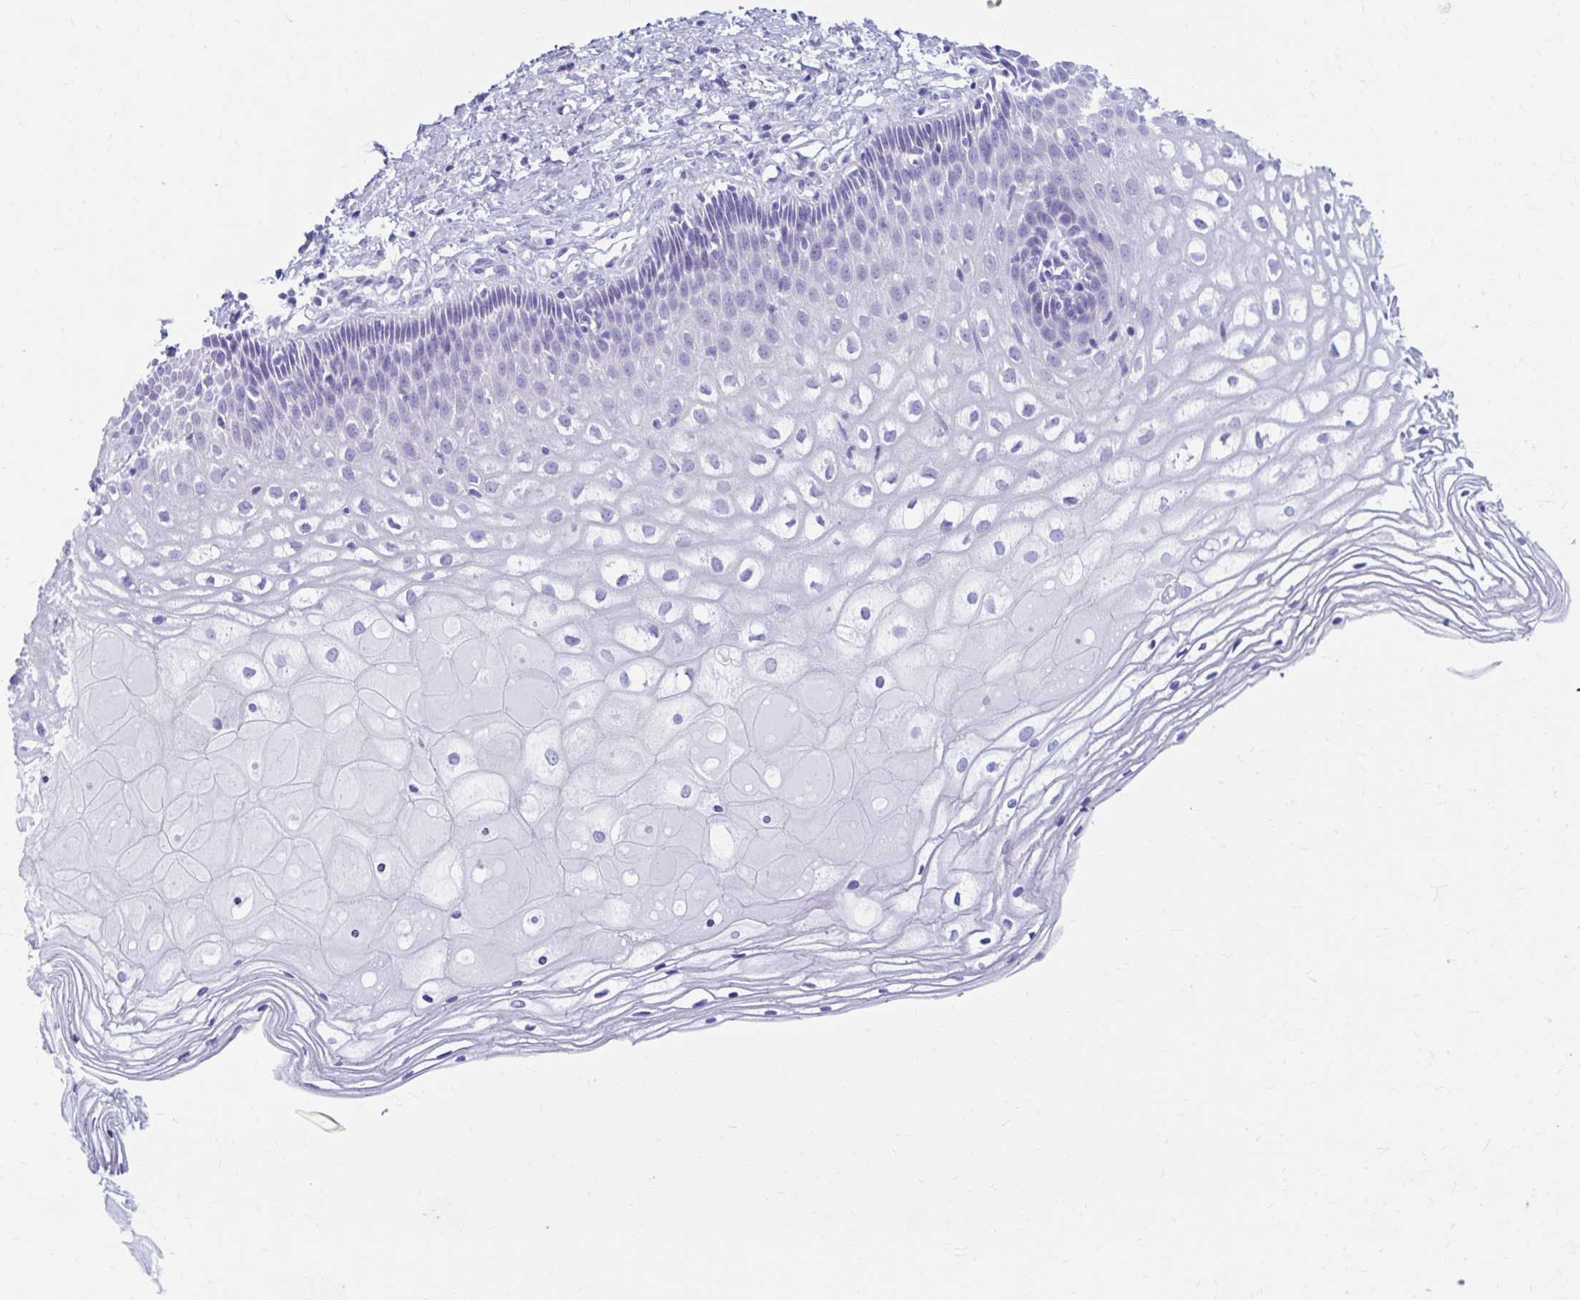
{"staining": {"intensity": "negative", "quantity": "none", "location": "none"}, "tissue": "cervix", "cell_type": "Glandular cells", "image_type": "normal", "snomed": [{"axis": "morphology", "description": "Normal tissue, NOS"}, {"axis": "topography", "description": "Cervix"}], "caption": "Protein analysis of normal cervix shows no significant staining in glandular cells. The staining is performed using DAB brown chromogen with nuclei counter-stained in using hematoxylin.", "gene": "NSG2", "patient": {"sex": "female", "age": 36}}